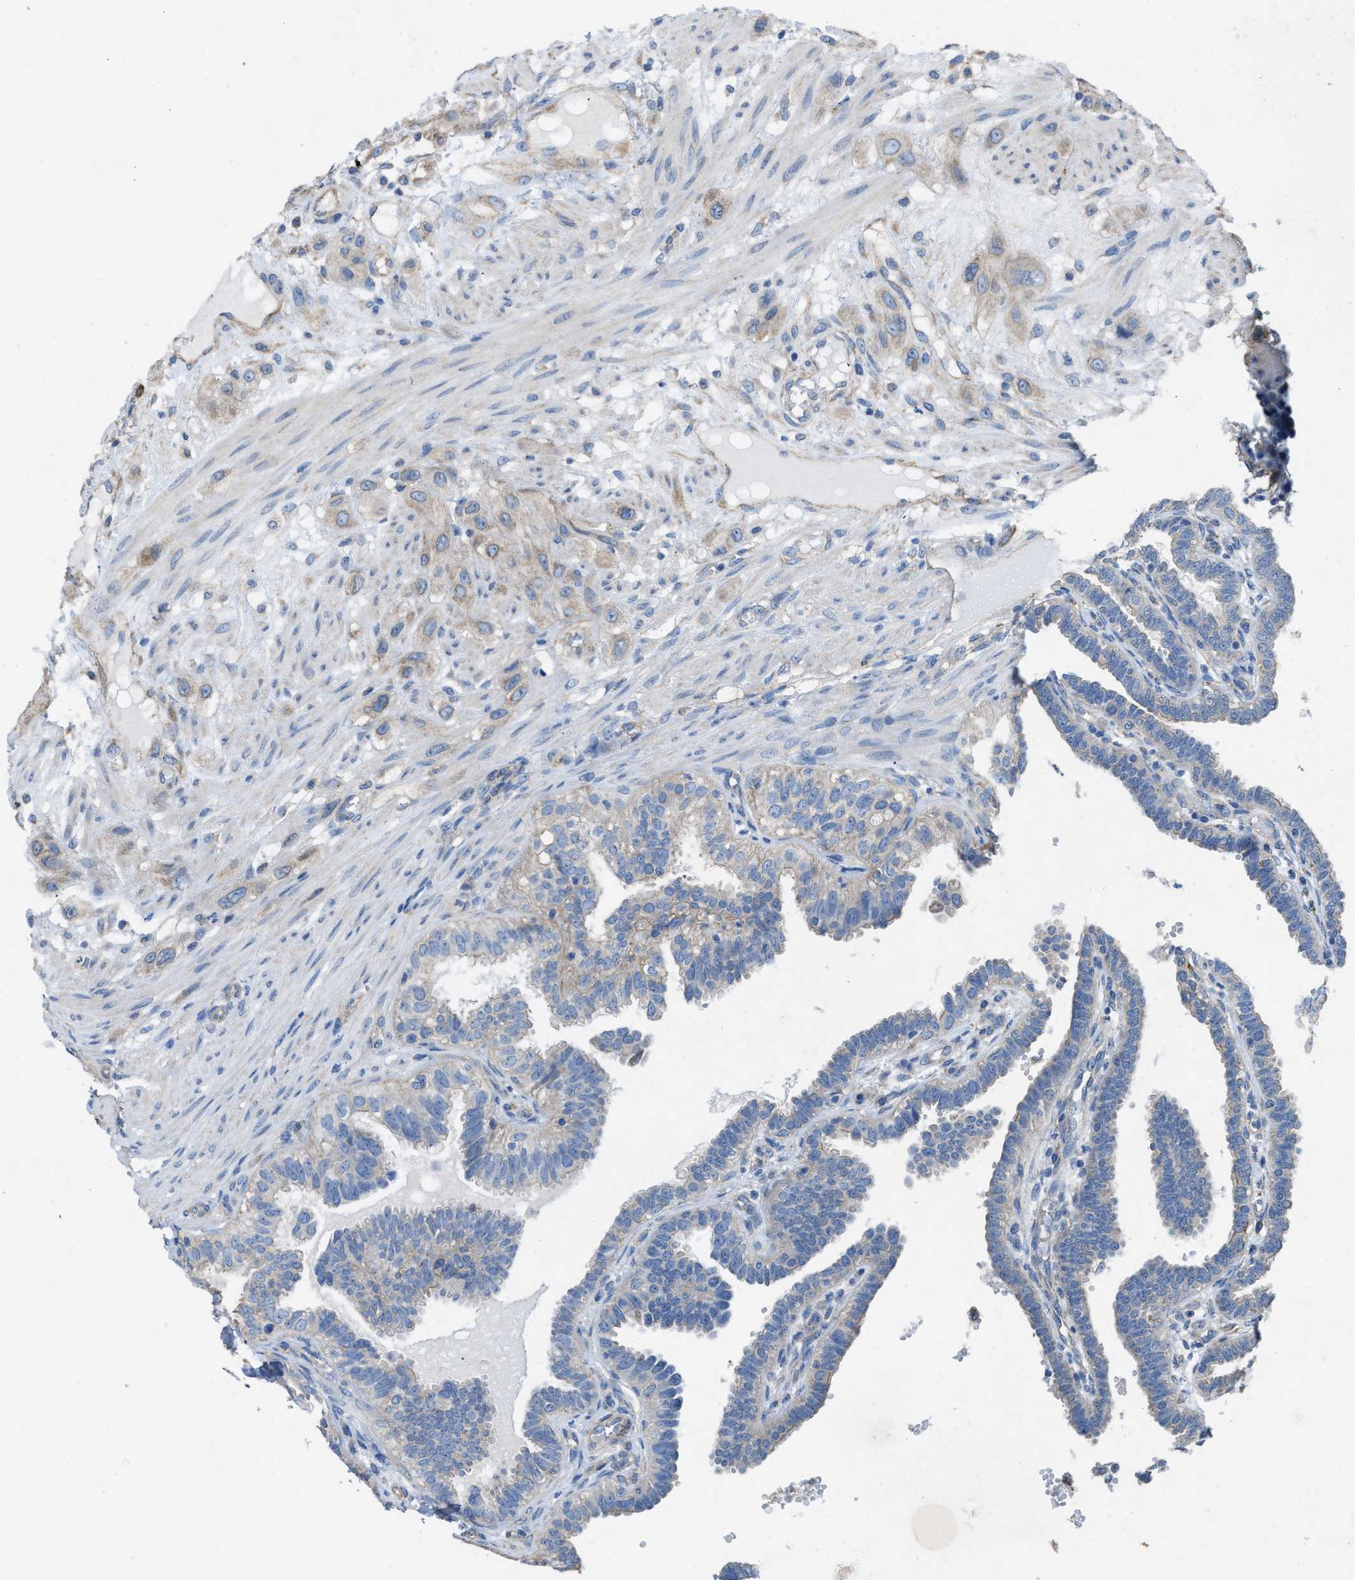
{"staining": {"intensity": "weak", "quantity": "<25%", "location": "cytoplasmic/membranous"}, "tissue": "fallopian tube", "cell_type": "Glandular cells", "image_type": "normal", "snomed": [{"axis": "morphology", "description": "Normal tissue, NOS"}, {"axis": "topography", "description": "Fallopian tube"}, {"axis": "topography", "description": "Placenta"}], "caption": "Immunohistochemical staining of normal human fallopian tube demonstrates no significant positivity in glandular cells.", "gene": "DOLPP1", "patient": {"sex": "female", "age": 34}}